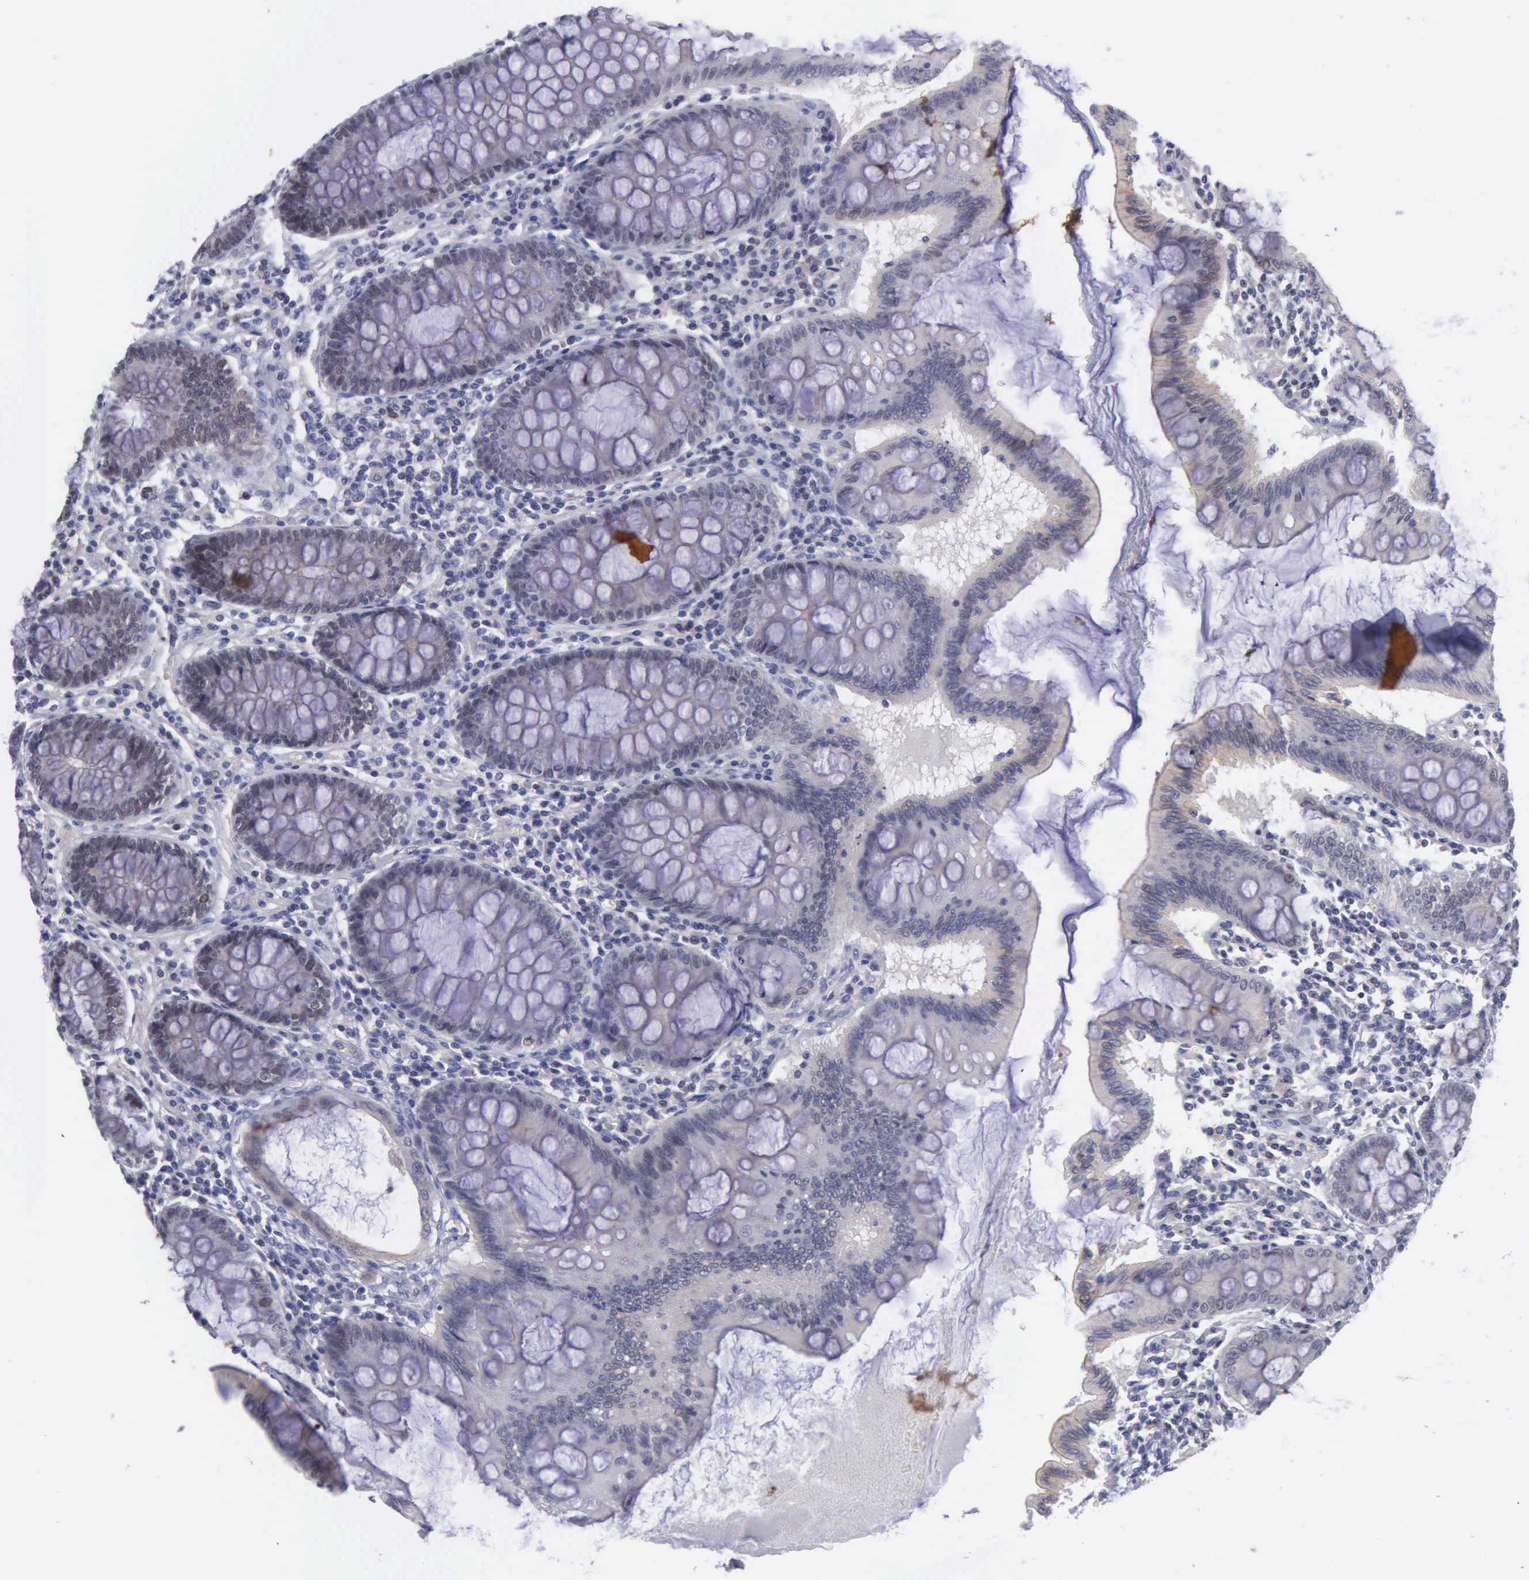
{"staining": {"intensity": "negative", "quantity": "none", "location": "none"}, "tissue": "colon", "cell_type": "Endothelial cells", "image_type": "normal", "snomed": [{"axis": "morphology", "description": "Normal tissue, NOS"}, {"axis": "topography", "description": "Colon"}], "caption": "This is an immunohistochemistry photomicrograph of benign human colon. There is no staining in endothelial cells.", "gene": "MICAL3", "patient": {"sex": "male", "age": 62}}